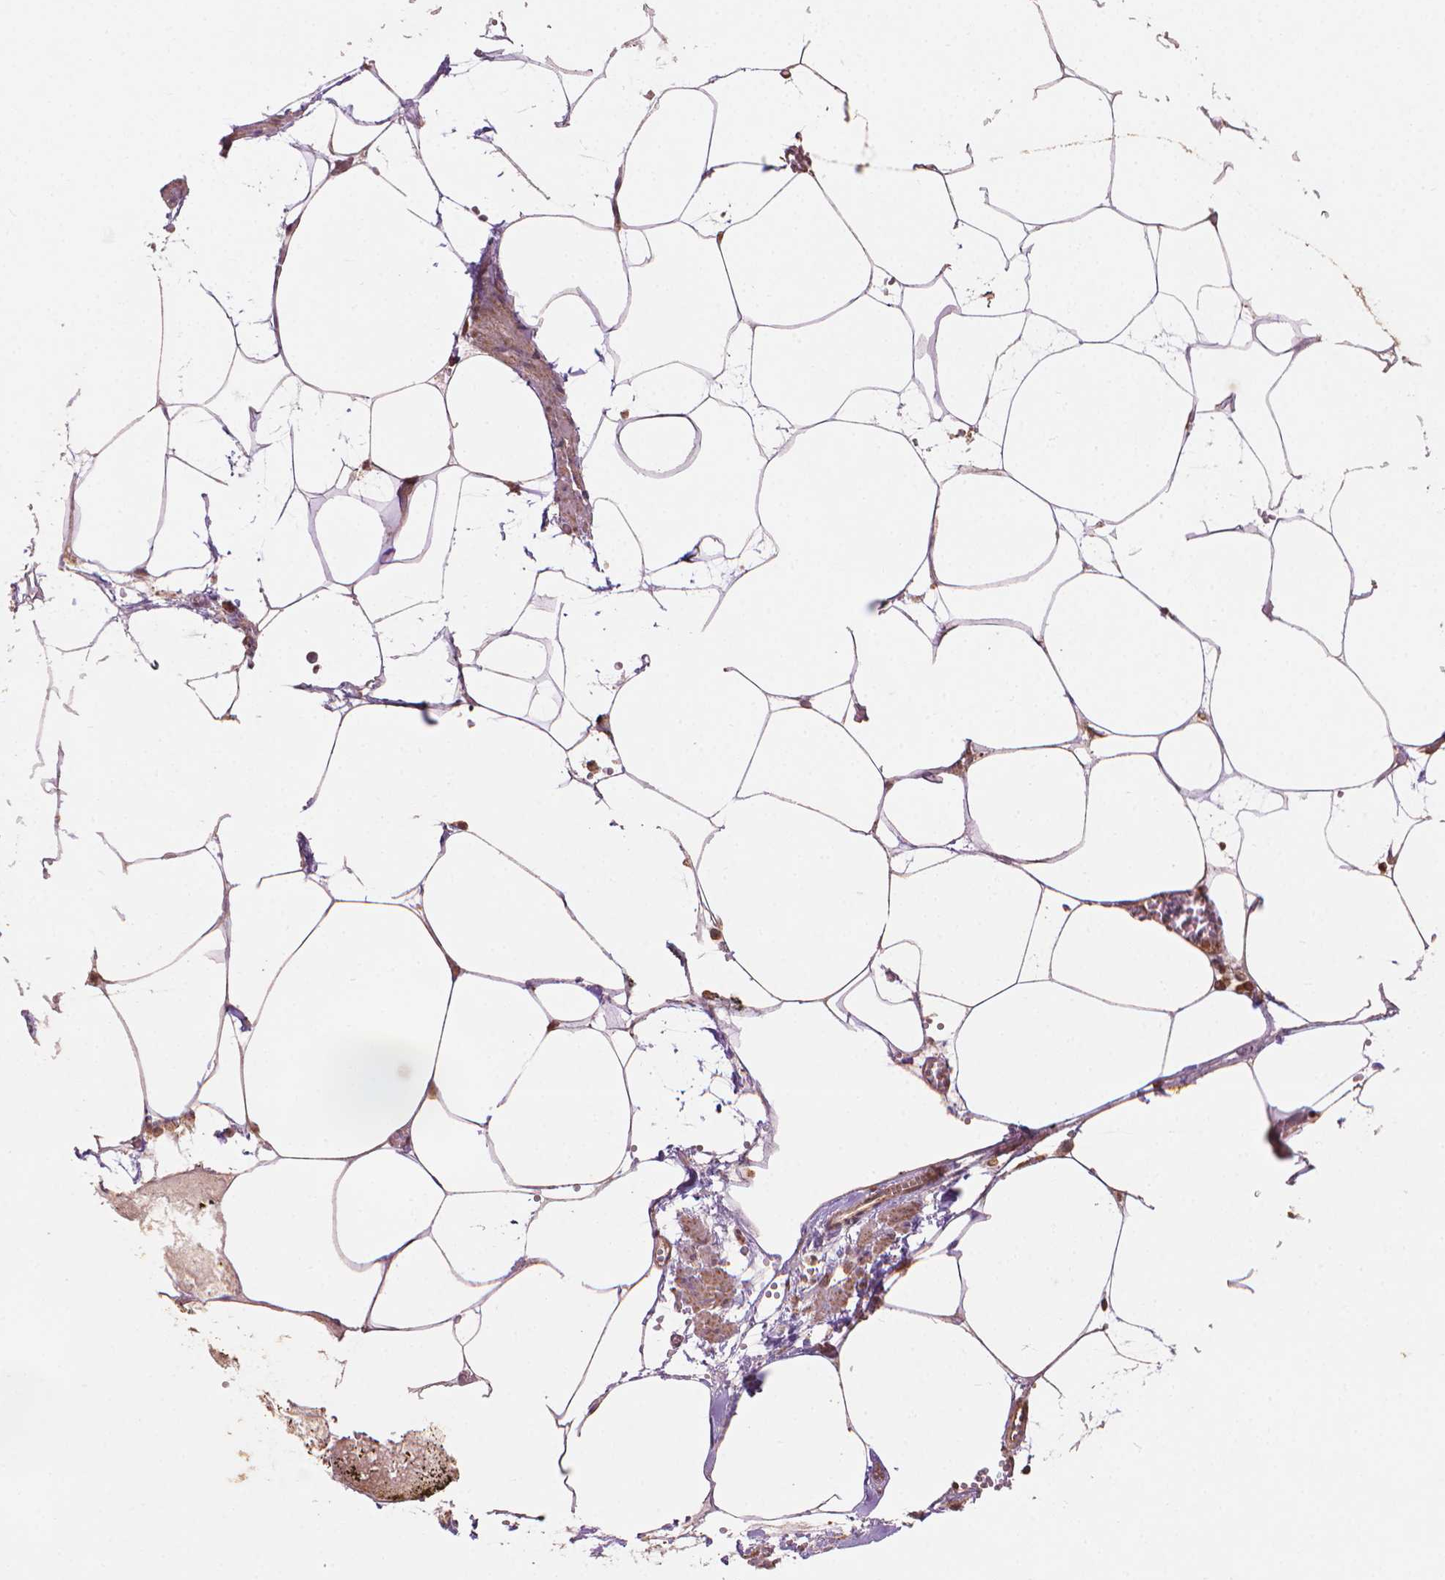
{"staining": {"intensity": "moderate", "quantity": ">75%", "location": "nuclear"}, "tissue": "adipose tissue", "cell_type": "Adipocytes", "image_type": "normal", "snomed": [{"axis": "morphology", "description": "Normal tissue, NOS"}, {"axis": "topography", "description": "Adipose tissue"}, {"axis": "topography", "description": "Pancreas"}, {"axis": "topography", "description": "Peripheral nerve tissue"}], "caption": "This histopathology image displays immunohistochemistry (IHC) staining of normal adipose tissue, with medium moderate nuclear positivity in approximately >75% of adipocytes.", "gene": "VARS2", "patient": {"sex": "female", "age": 58}}